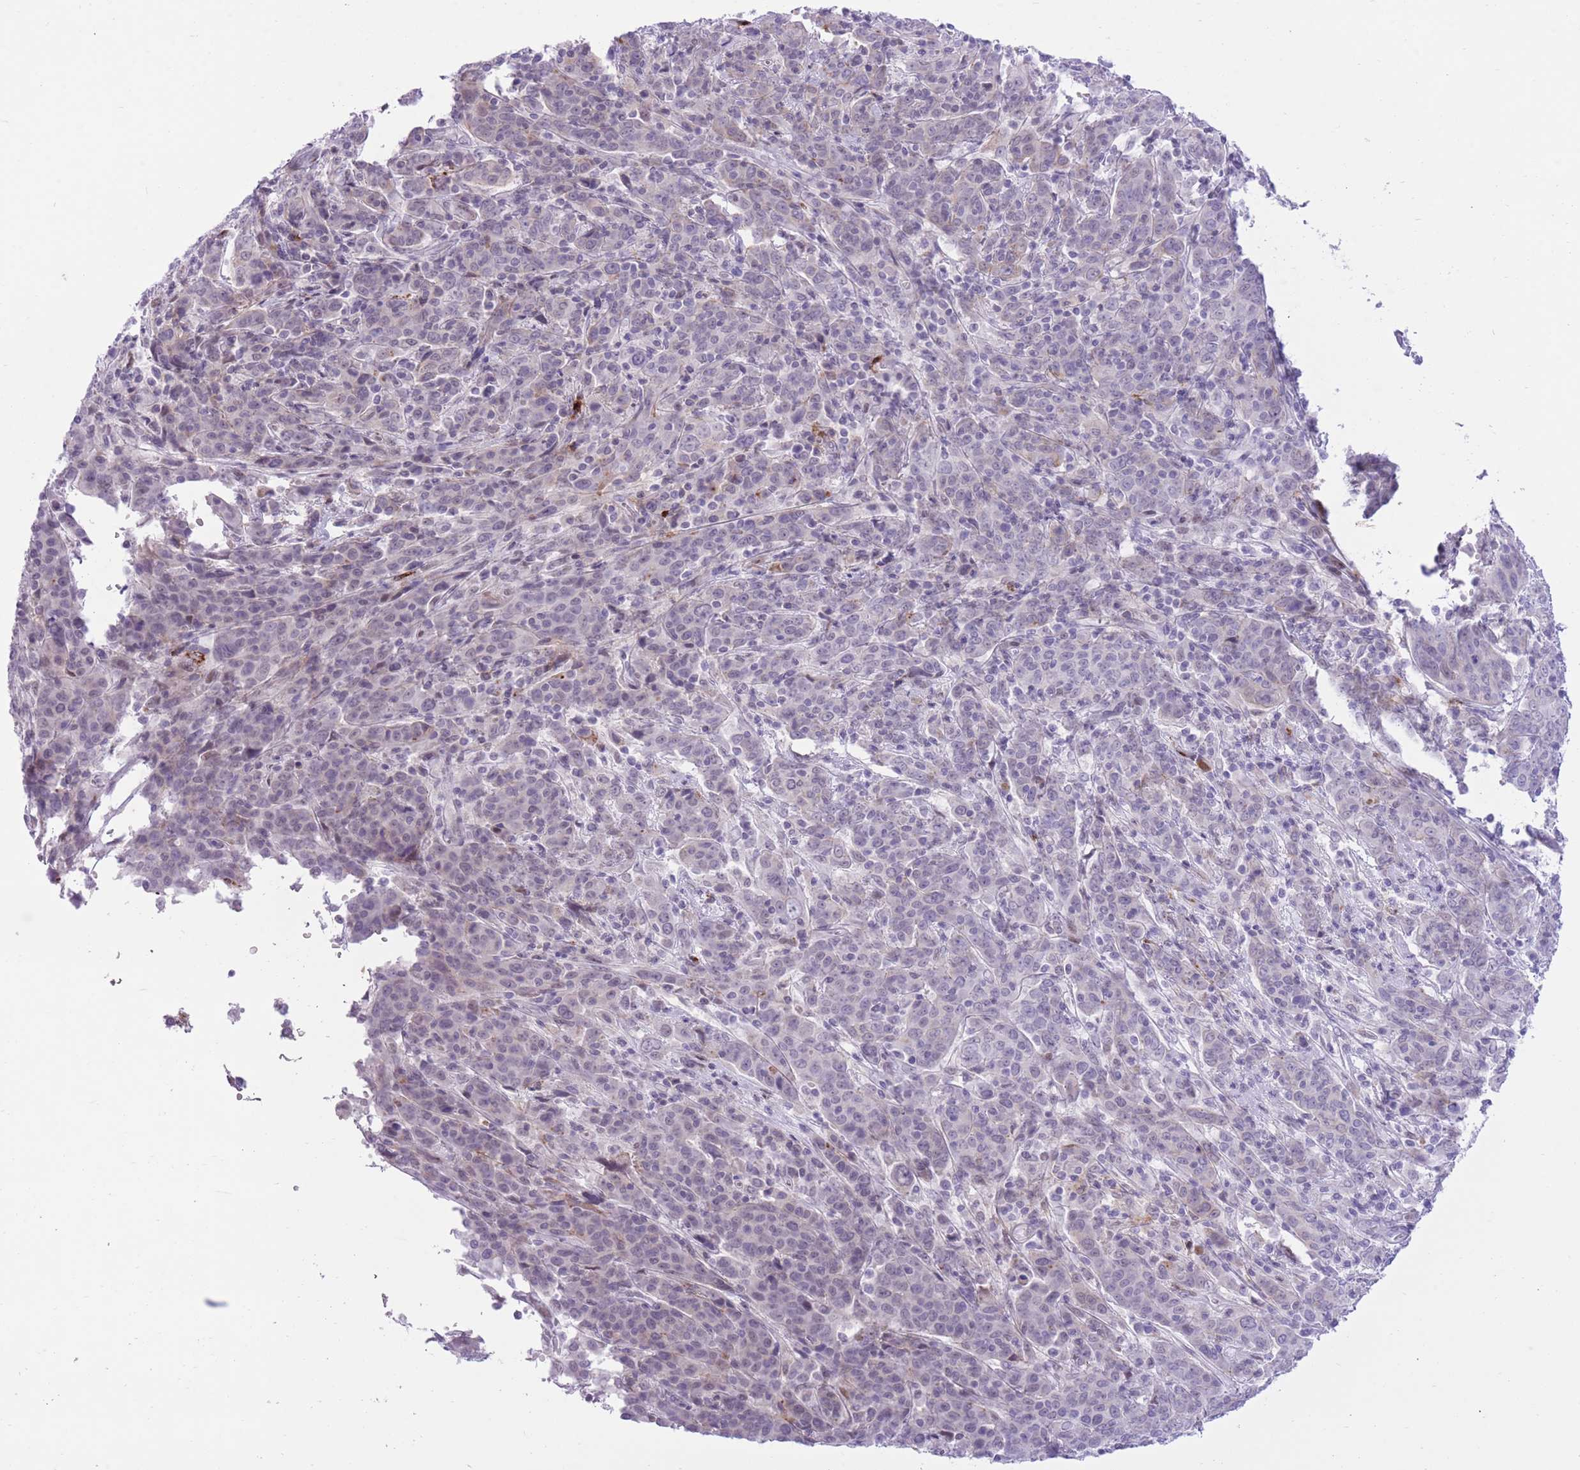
{"staining": {"intensity": "negative", "quantity": "none", "location": "none"}, "tissue": "cervical cancer", "cell_type": "Tumor cells", "image_type": "cancer", "snomed": [{"axis": "morphology", "description": "Squamous cell carcinoma, NOS"}, {"axis": "topography", "description": "Cervix"}], "caption": "A micrograph of human cervical cancer is negative for staining in tumor cells. (Stains: DAB immunohistochemistry with hematoxylin counter stain, Microscopy: brightfield microscopy at high magnification).", "gene": "MEIS3", "patient": {"sex": "female", "age": 67}}